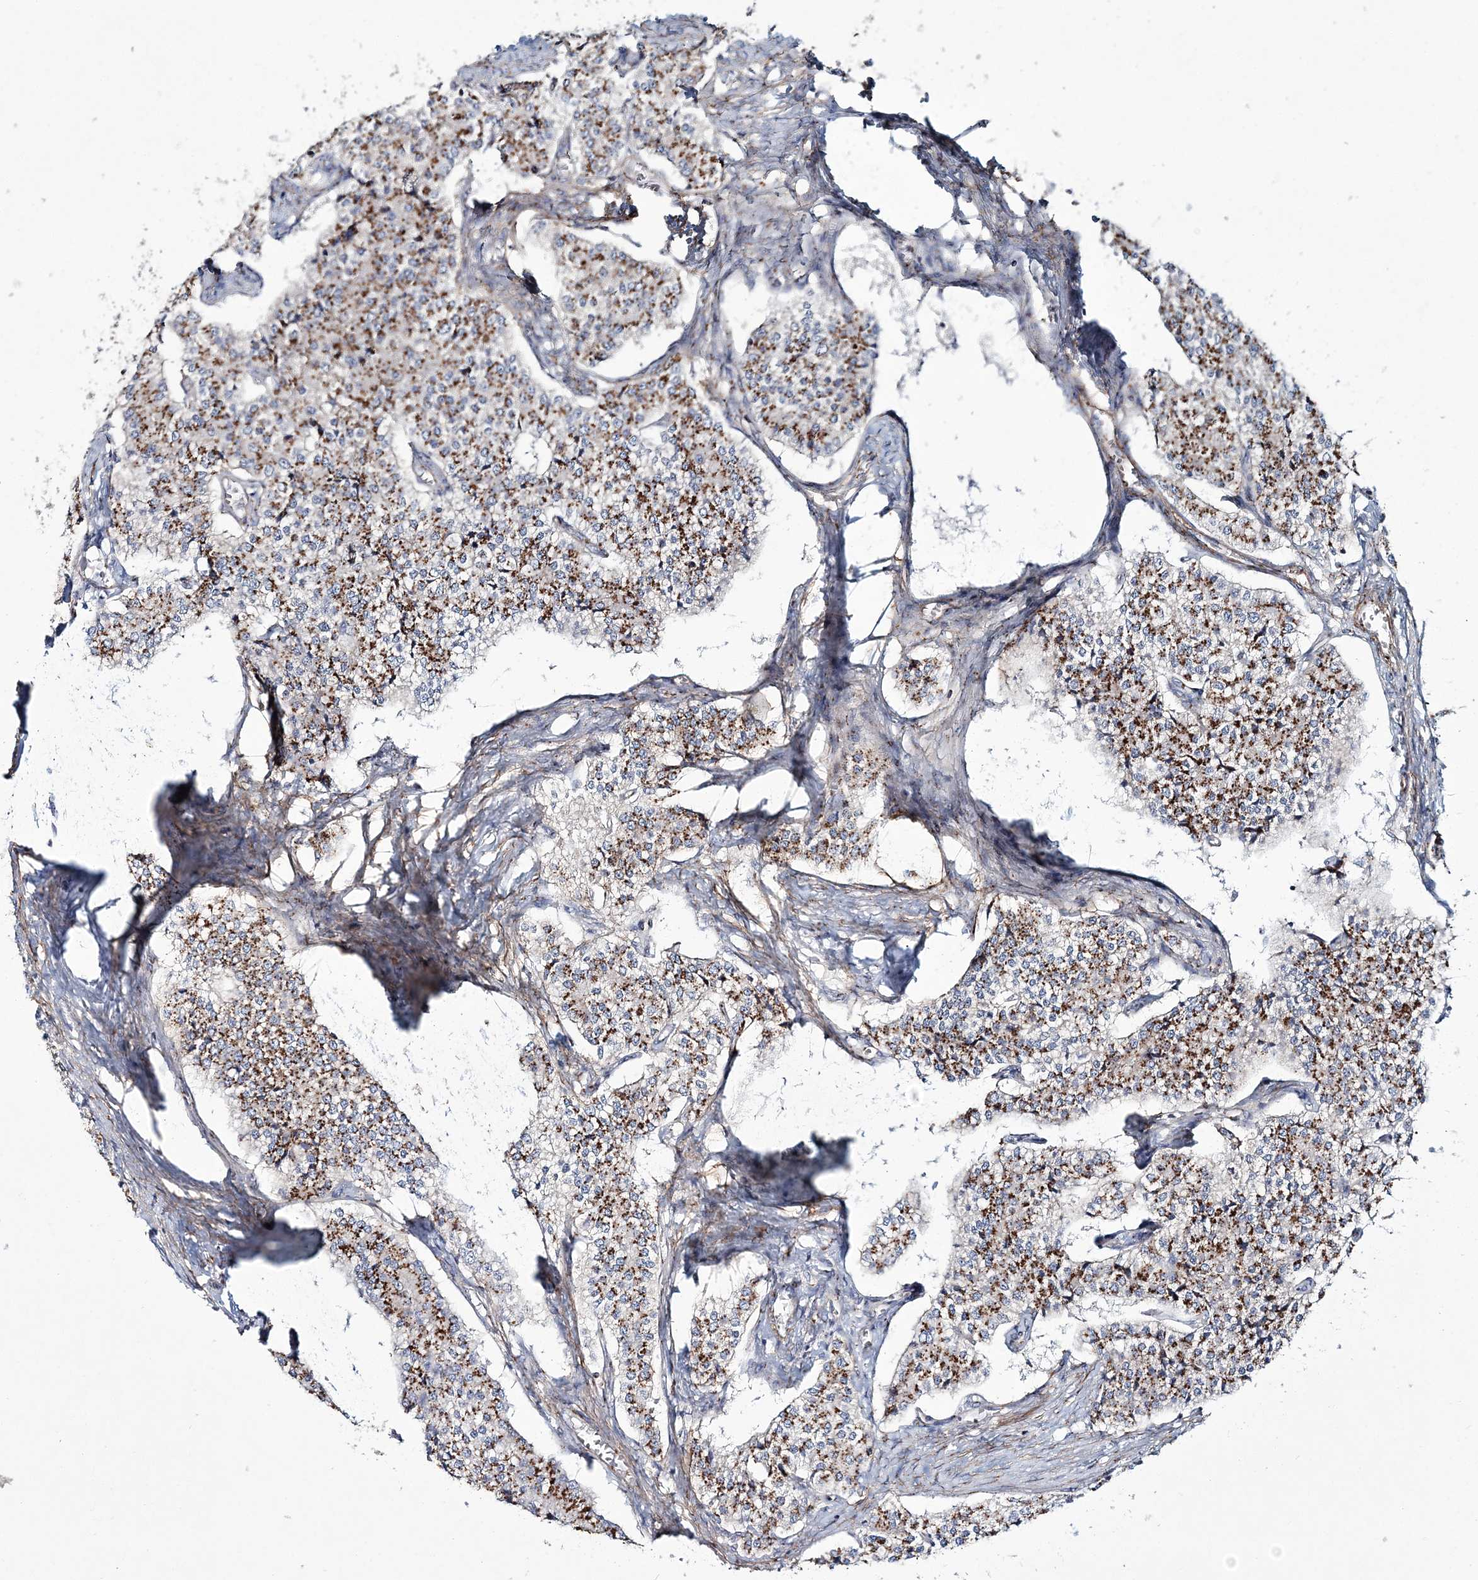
{"staining": {"intensity": "strong", "quantity": ">75%", "location": "cytoplasmic/membranous"}, "tissue": "carcinoid", "cell_type": "Tumor cells", "image_type": "cancer", "snomed": [{"axis": "morphology", "description": "Carcinoid, malignant, NOS"}, {"axis": "topography", "description": "Colon"}], "caption": "The image displays staining of carcinoid (malignant), revealing strong cytoplasmic/membranous protein positivity (brown color) within tumor cells.", "gene": "MAN1A2", "patient": {"sex": "female", "age": 52}}